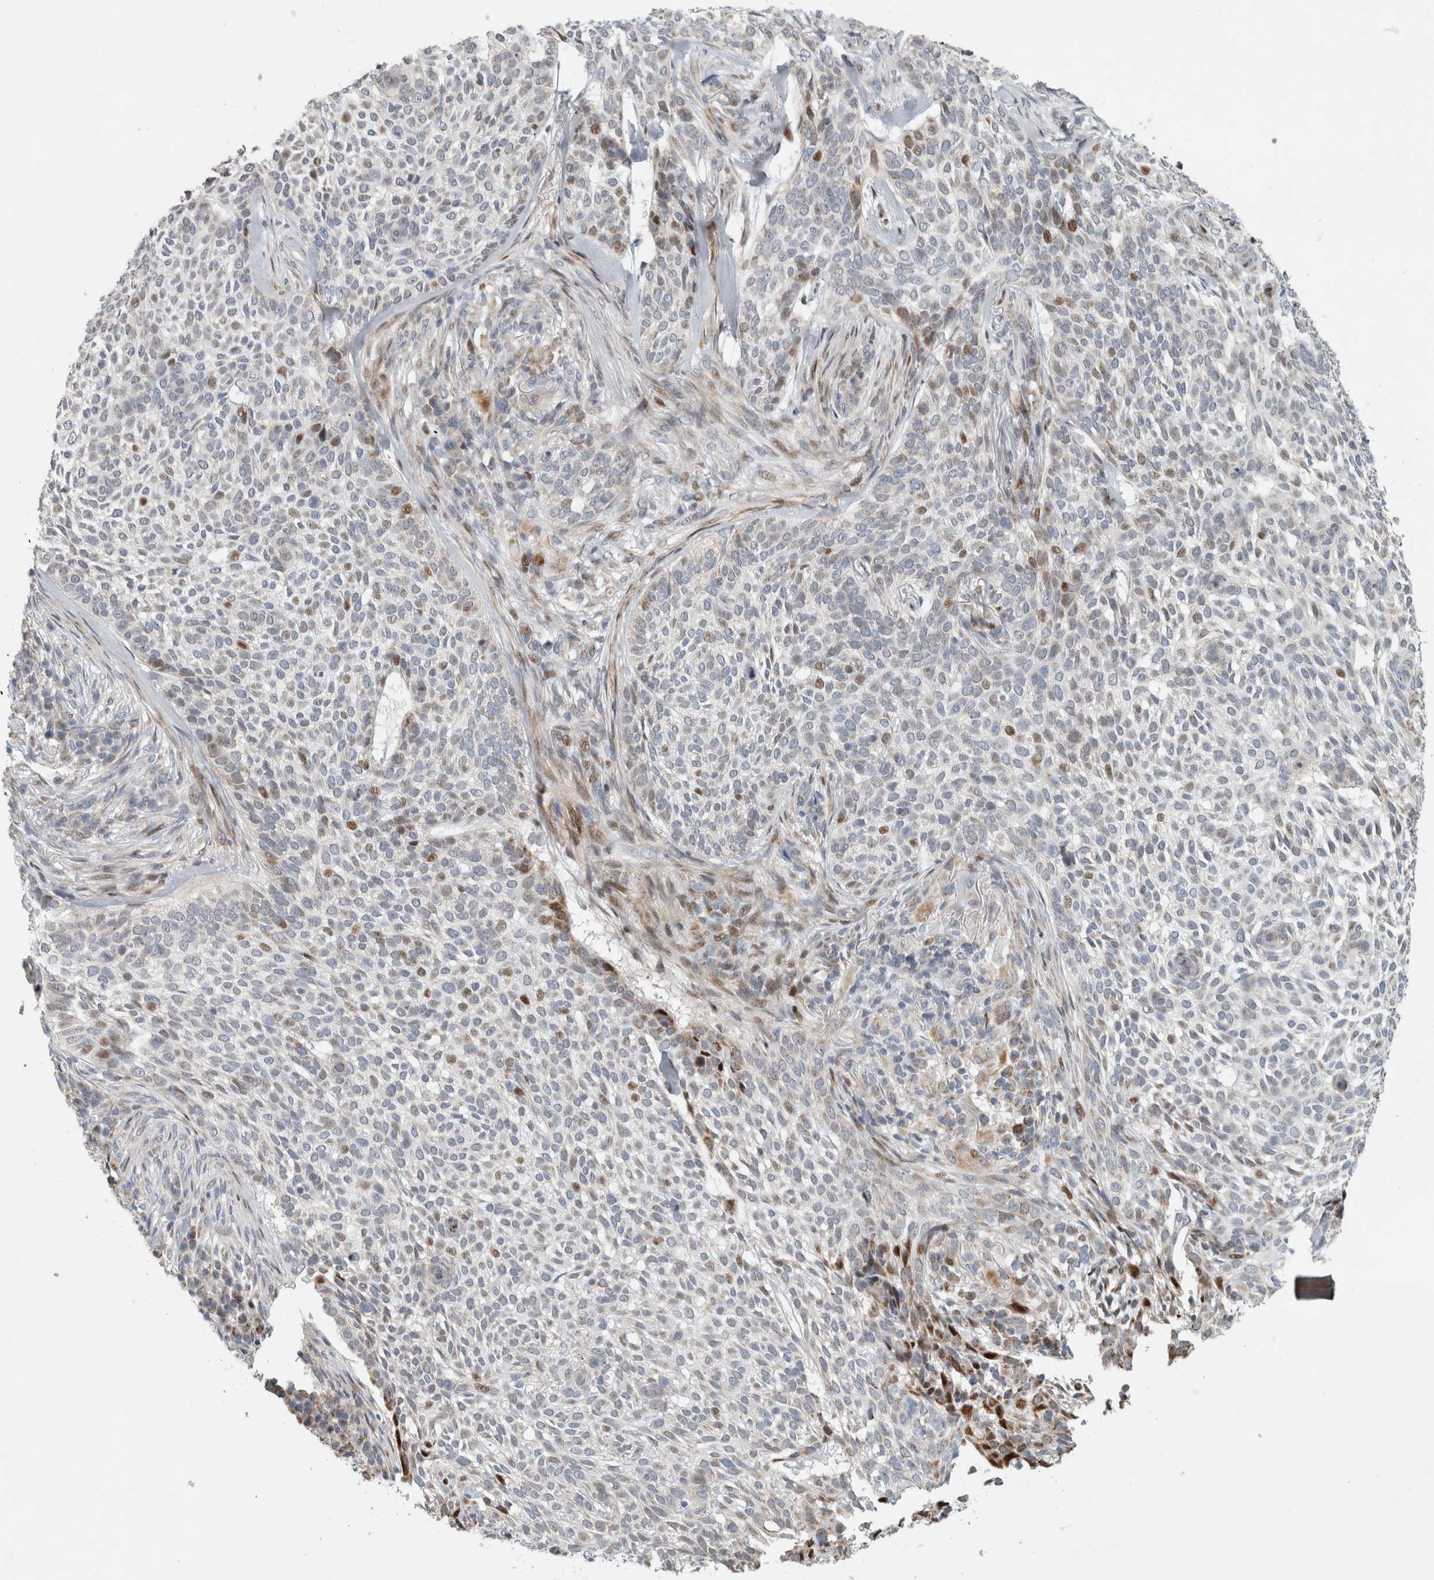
{"staining": {"intensity": "weak", "quantity": "<25%", "location": "nuclear"}, "tissue": "skin cancer", "cell_type": "Tumor cells", "image_type": "cancer", "snomed": [{"axis": "morphology", "description": "Basal cell carcinoma"}, {"axis": "topography", "description": "Skin"}], "caption": "High magnification brightfield microscopy of skin basal cell carcinoma stained with DAB (3,3'-diaminobenzidine) (brown) and counterstained with hematoxylin (blue): tumor cells show no significant positivity.", "gene": "RBM48", "patient": {"sex": "female", "age": 64}}